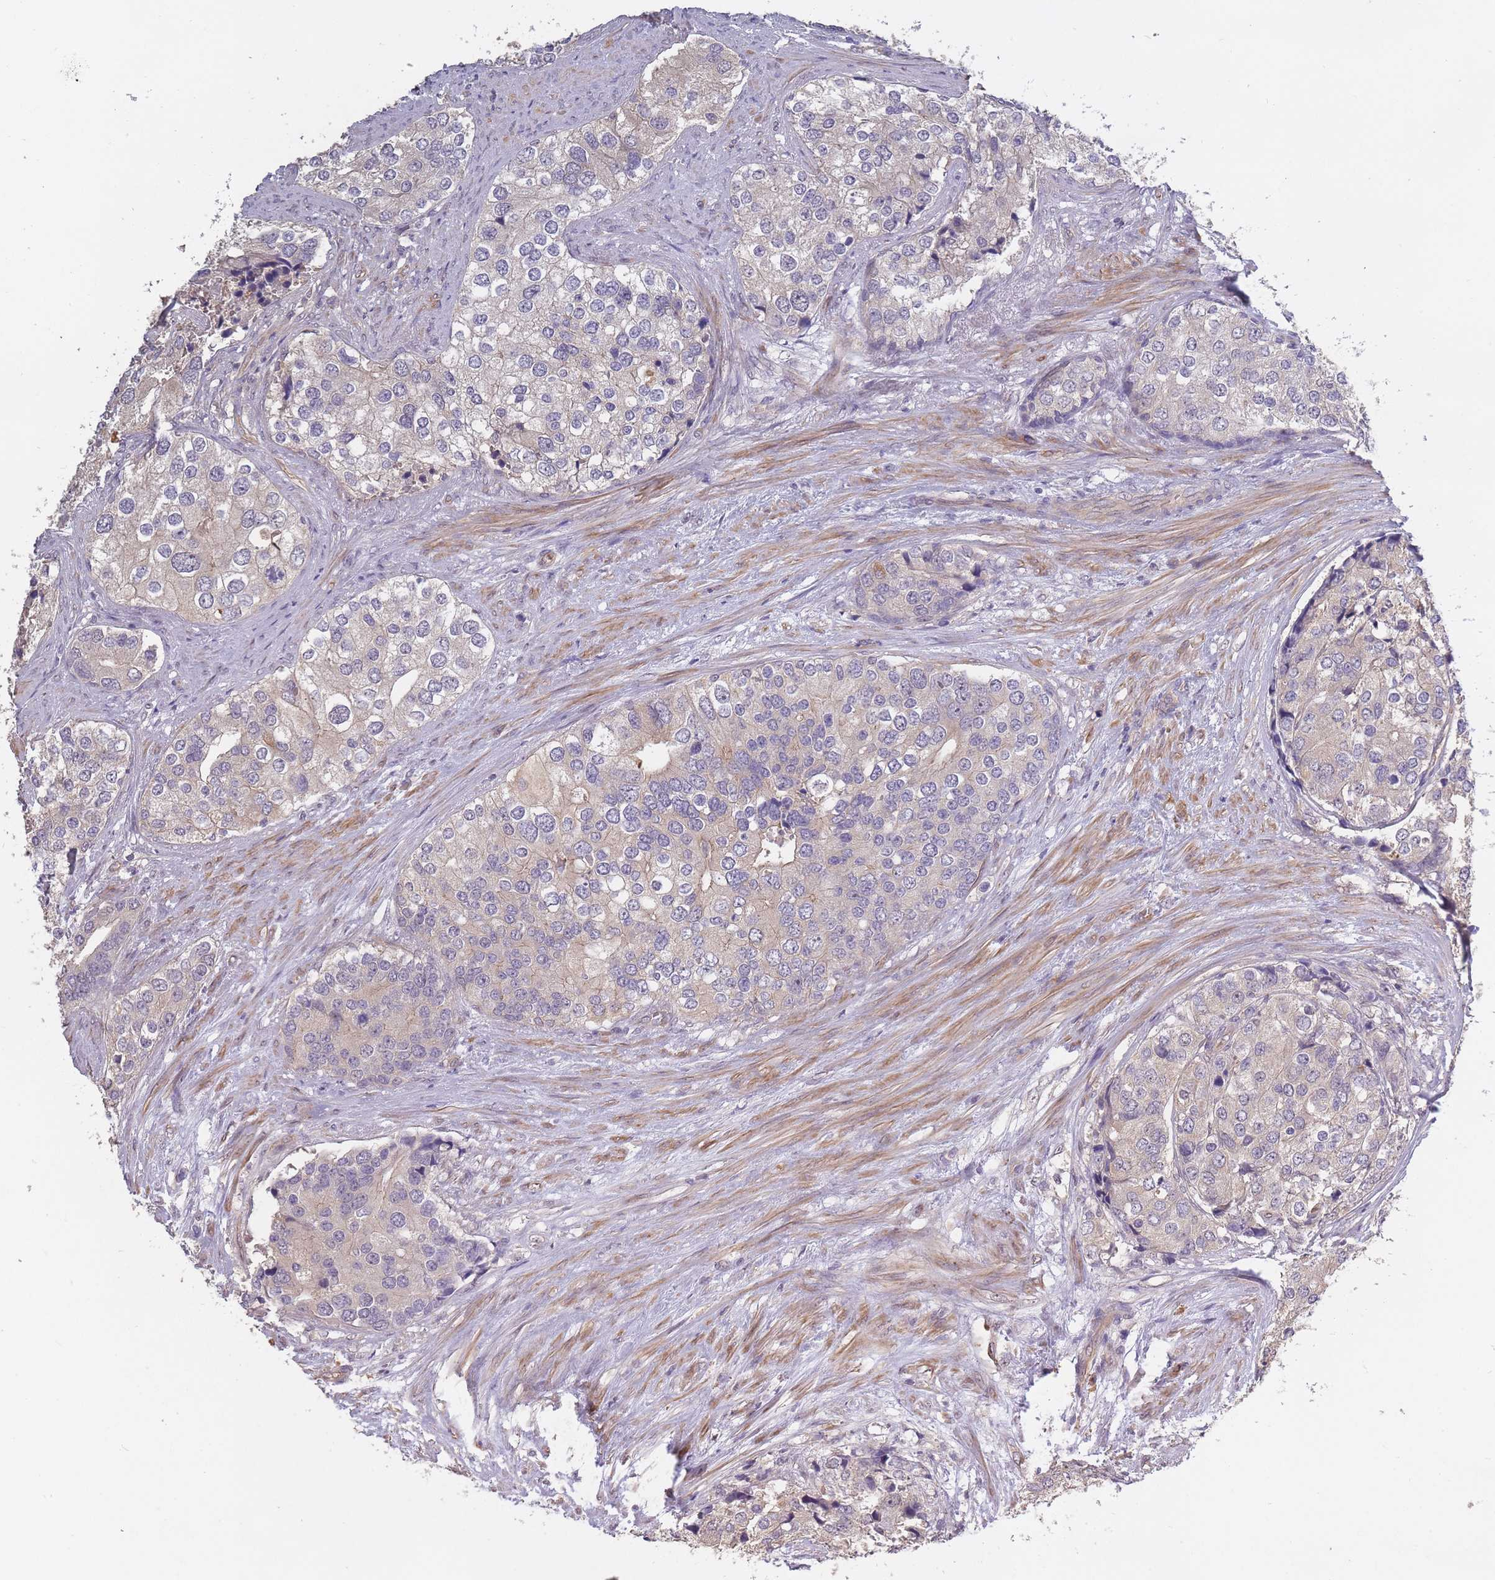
{"staining": {"intensity": "negative", "quantity": "none", "location": "none"}, "tissue": "prostate cancer", "cell_type": "Tumor cells", "image_type": "cancer", "snomed": [{"axis": "morphology", "description": "Adenocarcinoma, High grade"}, {"axis": "topography", "description": "Prostate"}], "caption": "The immunohistochemistry (IHC) histopathology image has no significant positivity in tumor cells of prostate cancer tissue.", "gene": "KIAA1755", "patient": {"sex": "male", "age": 62}}